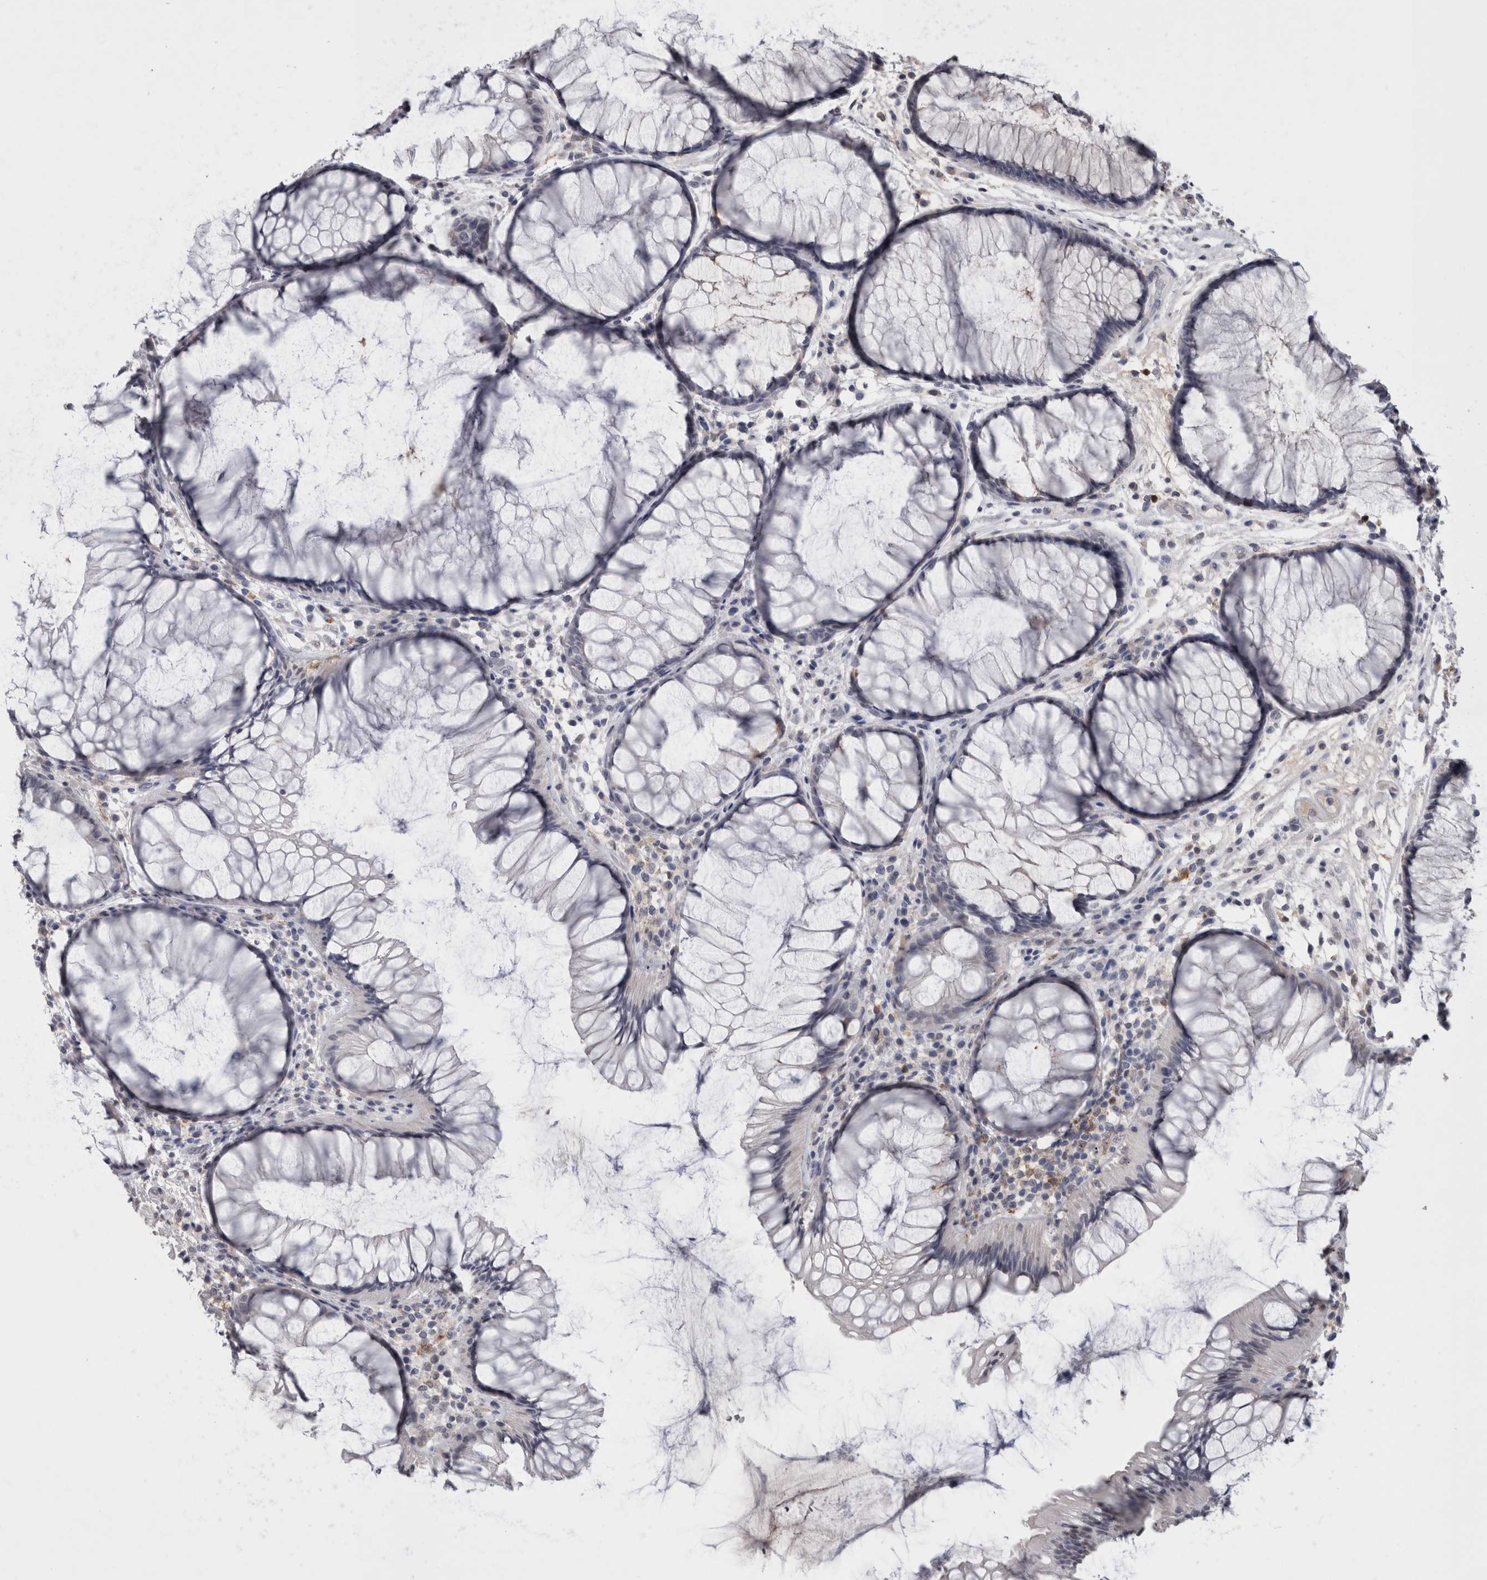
{"staining": {"intensity": "negative", "quantity": "none", "location": "none"}, "tissue": "rectum", "cell_type": "Glandular cells", "image_type": "normal", "snomed": [{"axis": "morphology", "description": "Normal tissue, NOS"}, {"axis": "topography", "description": "Rectum"}], "caption": "DAB immunohistochemical staining of normal rectum exhibits no significant positivity in glandular cells.", "gene": "PAX5", "patient": {"sex": "male", "age": 51}}